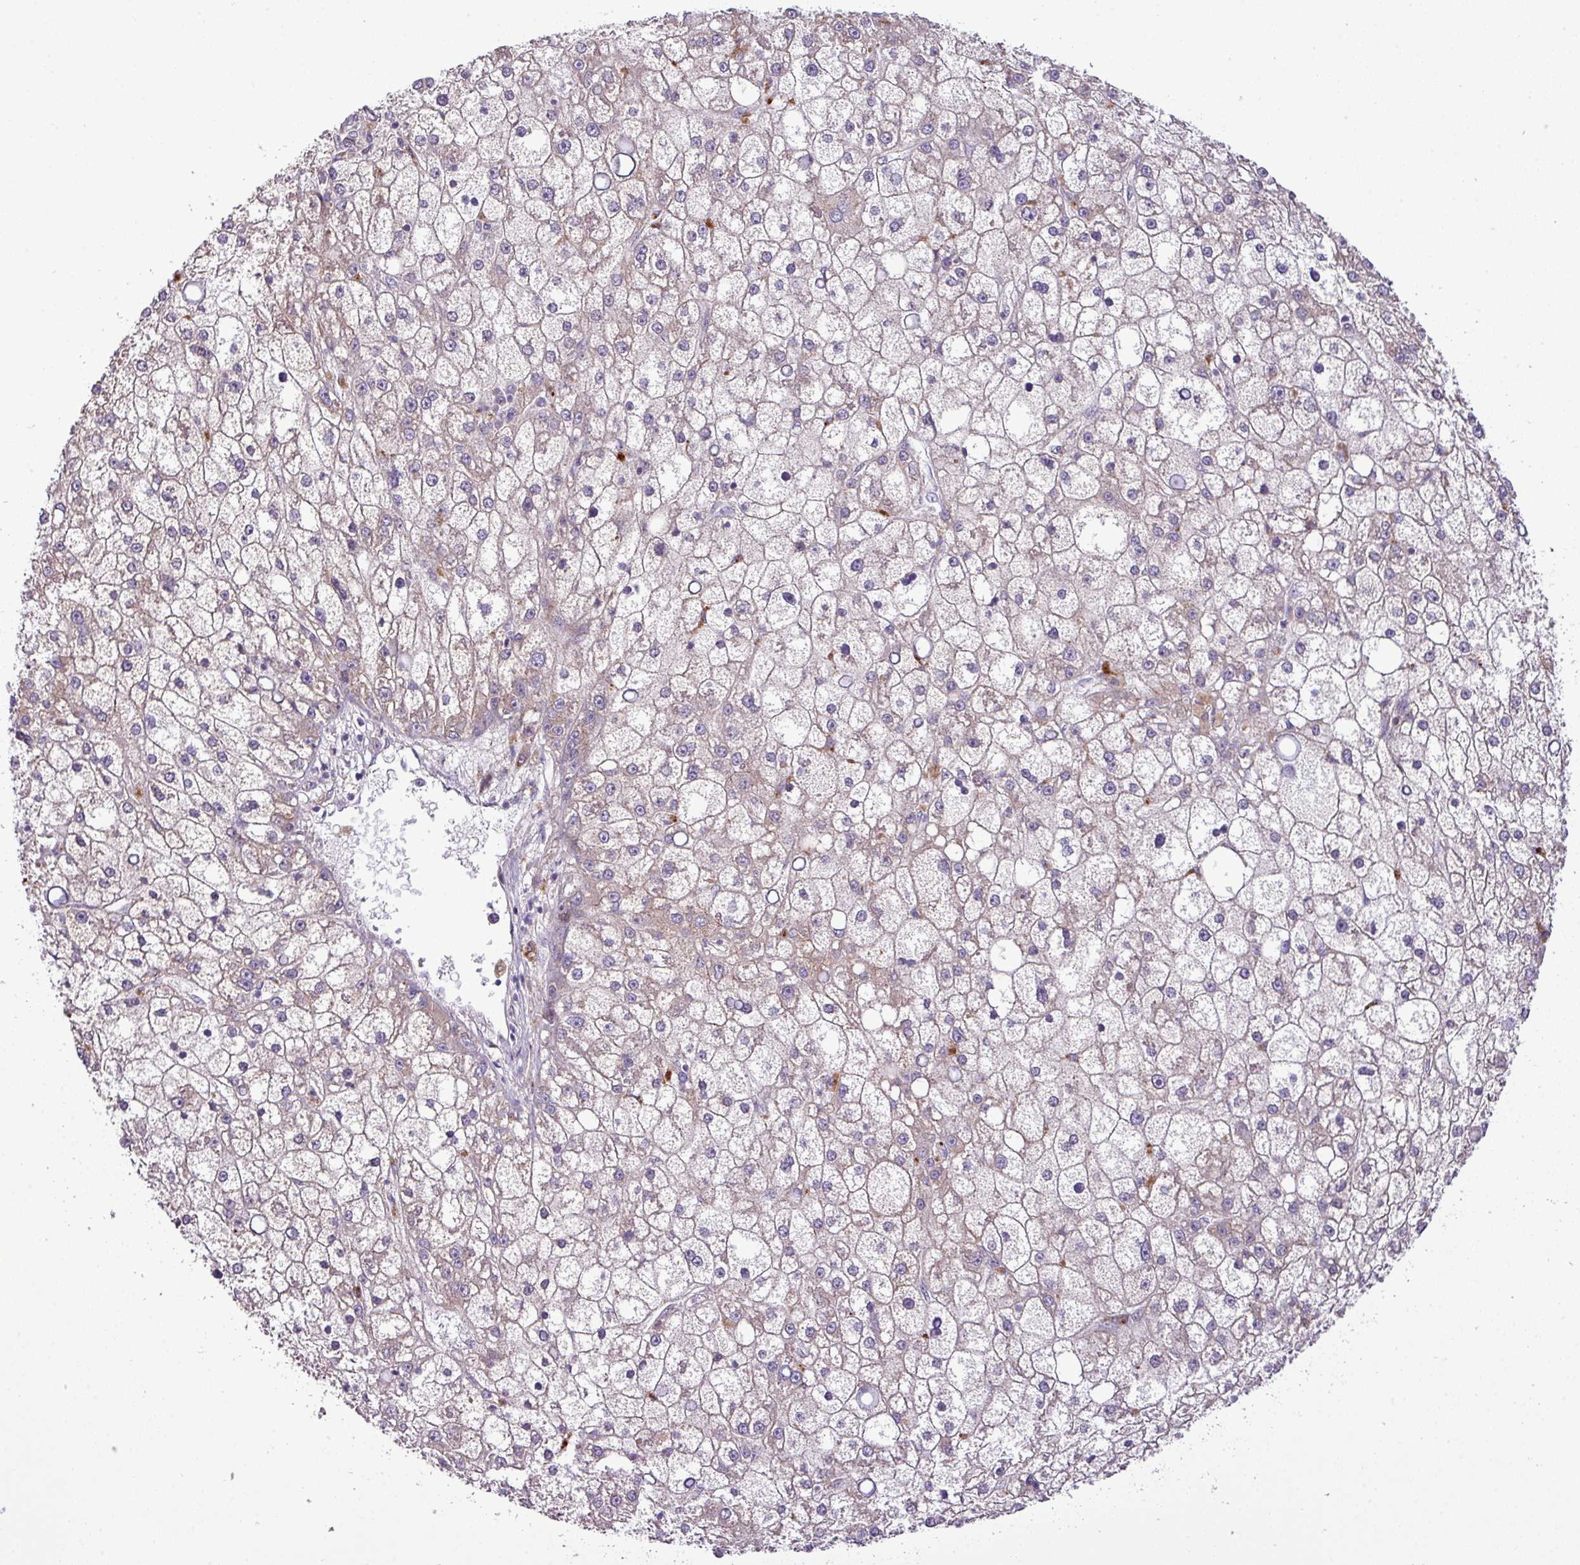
{"staining": {"intensity": "weak", "quantity": "<25%", "location": "cytoplasmic/membranous"}, "tissue": "liver cancer", "cell_type": "Tumor cells", "image_type": "cancer", "snomed": [{"axis": "morphology", "description": "Carcinoma, Hepatocellular, NOS"}, {"axis": "topography", "description": "Liver"}], "caption": "Tumor cells are negative for protein expression in human liver cancer (hepatocellular carcinoma).", "gene": "XIAP", "patient": {"sex": "male", "age": 67}}